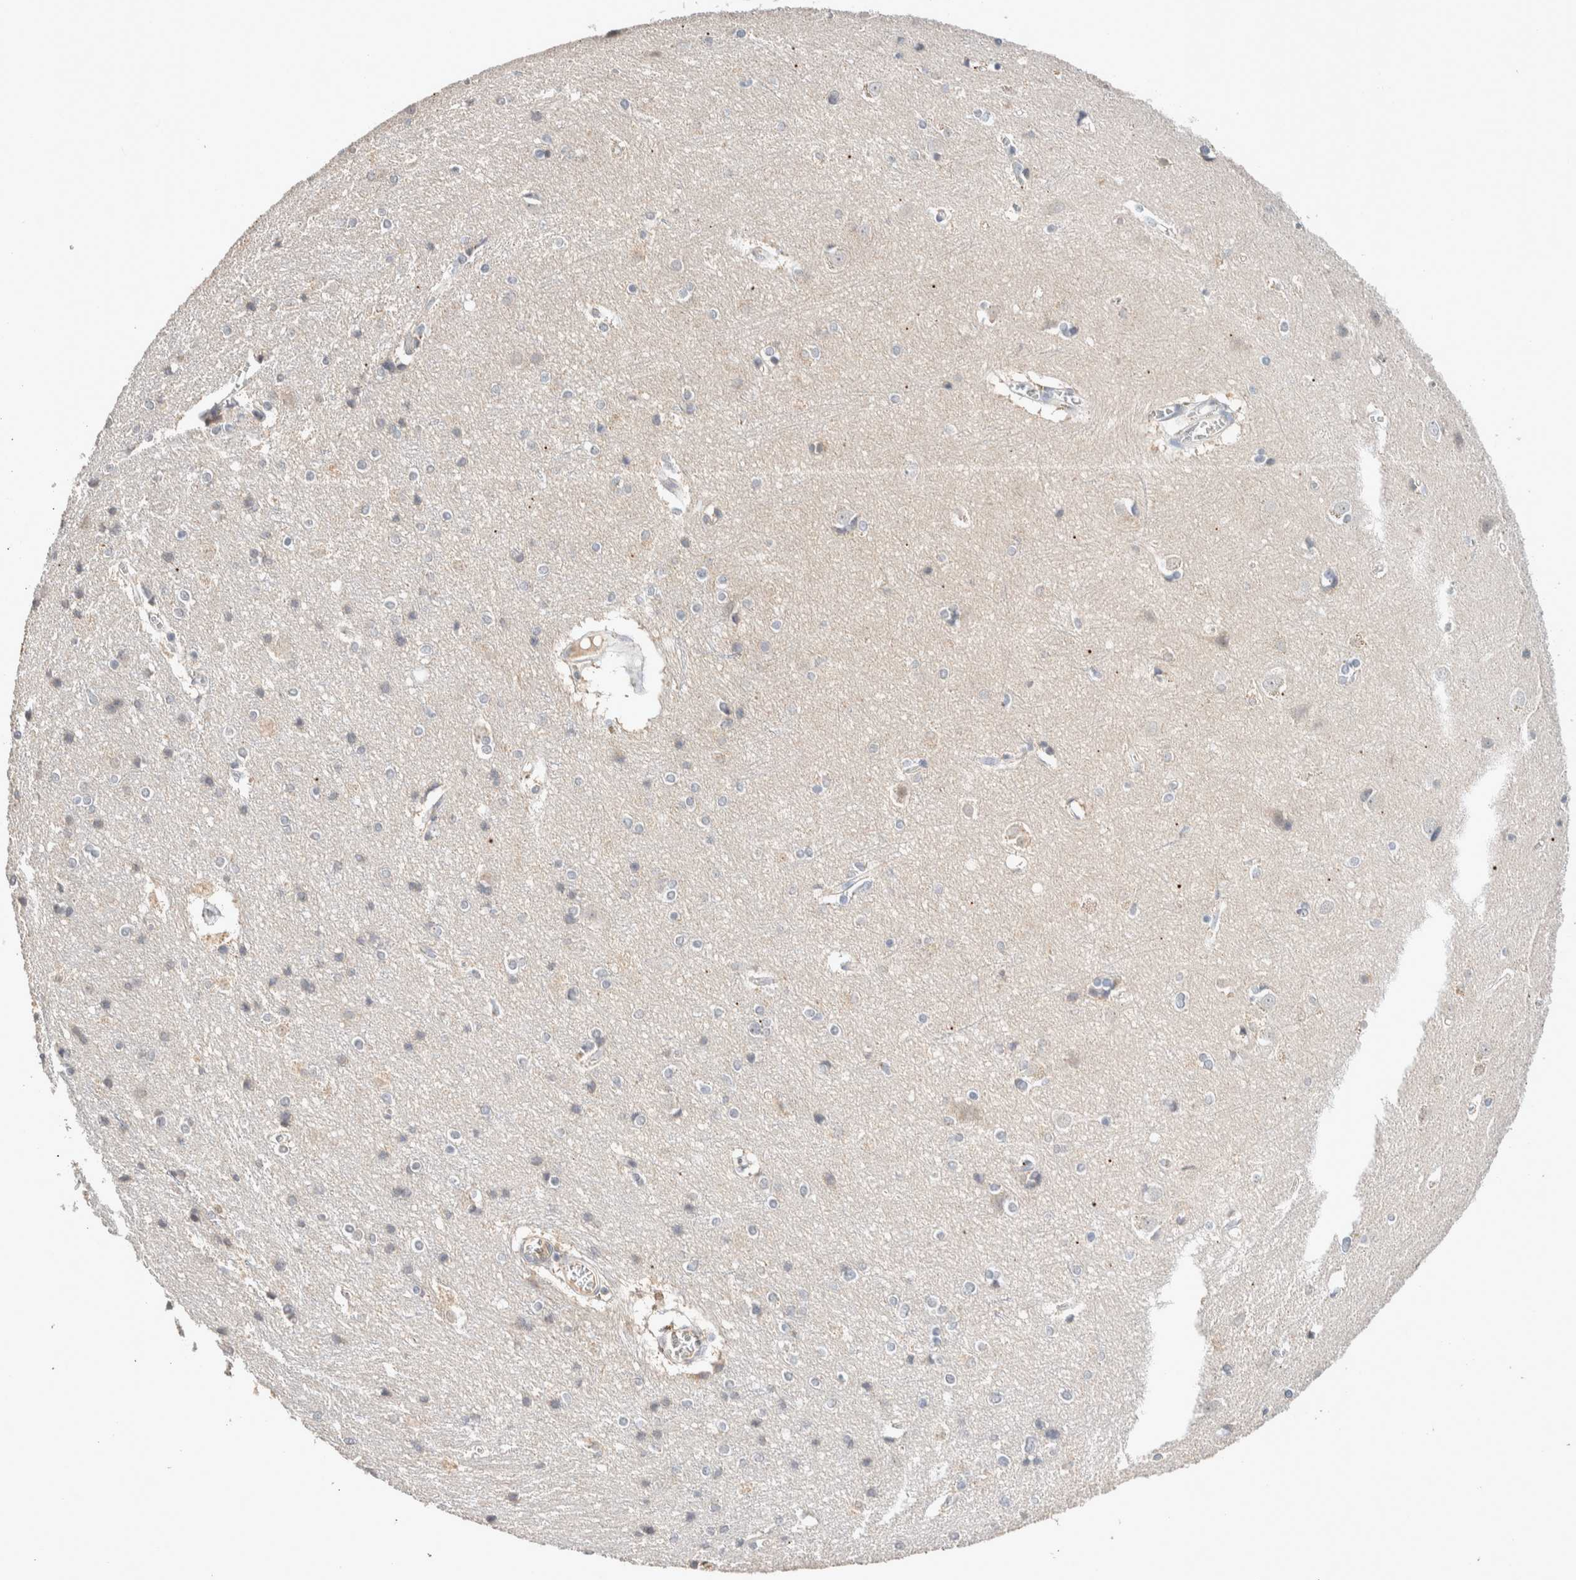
{"staining": {"intensity": "negative", "quantity": "none", "location": "none"}, "tissue": "cerebral cortex", "cell_type": "Endothelial cells", "image_type": "normal", "snomed": [{"axis": "morphology", "description": "Normal tissue, NOS"}, {"axis": "topography", "description": "Cerebral cortex"}], "caption": "Normal cerebral cortex was stained to show a protein in brown. There is no significant staining in endothelial cells. Nuclei are stained in blue.", "gene": "CRAT", "patient": {"sex": "male", "age": 54}}